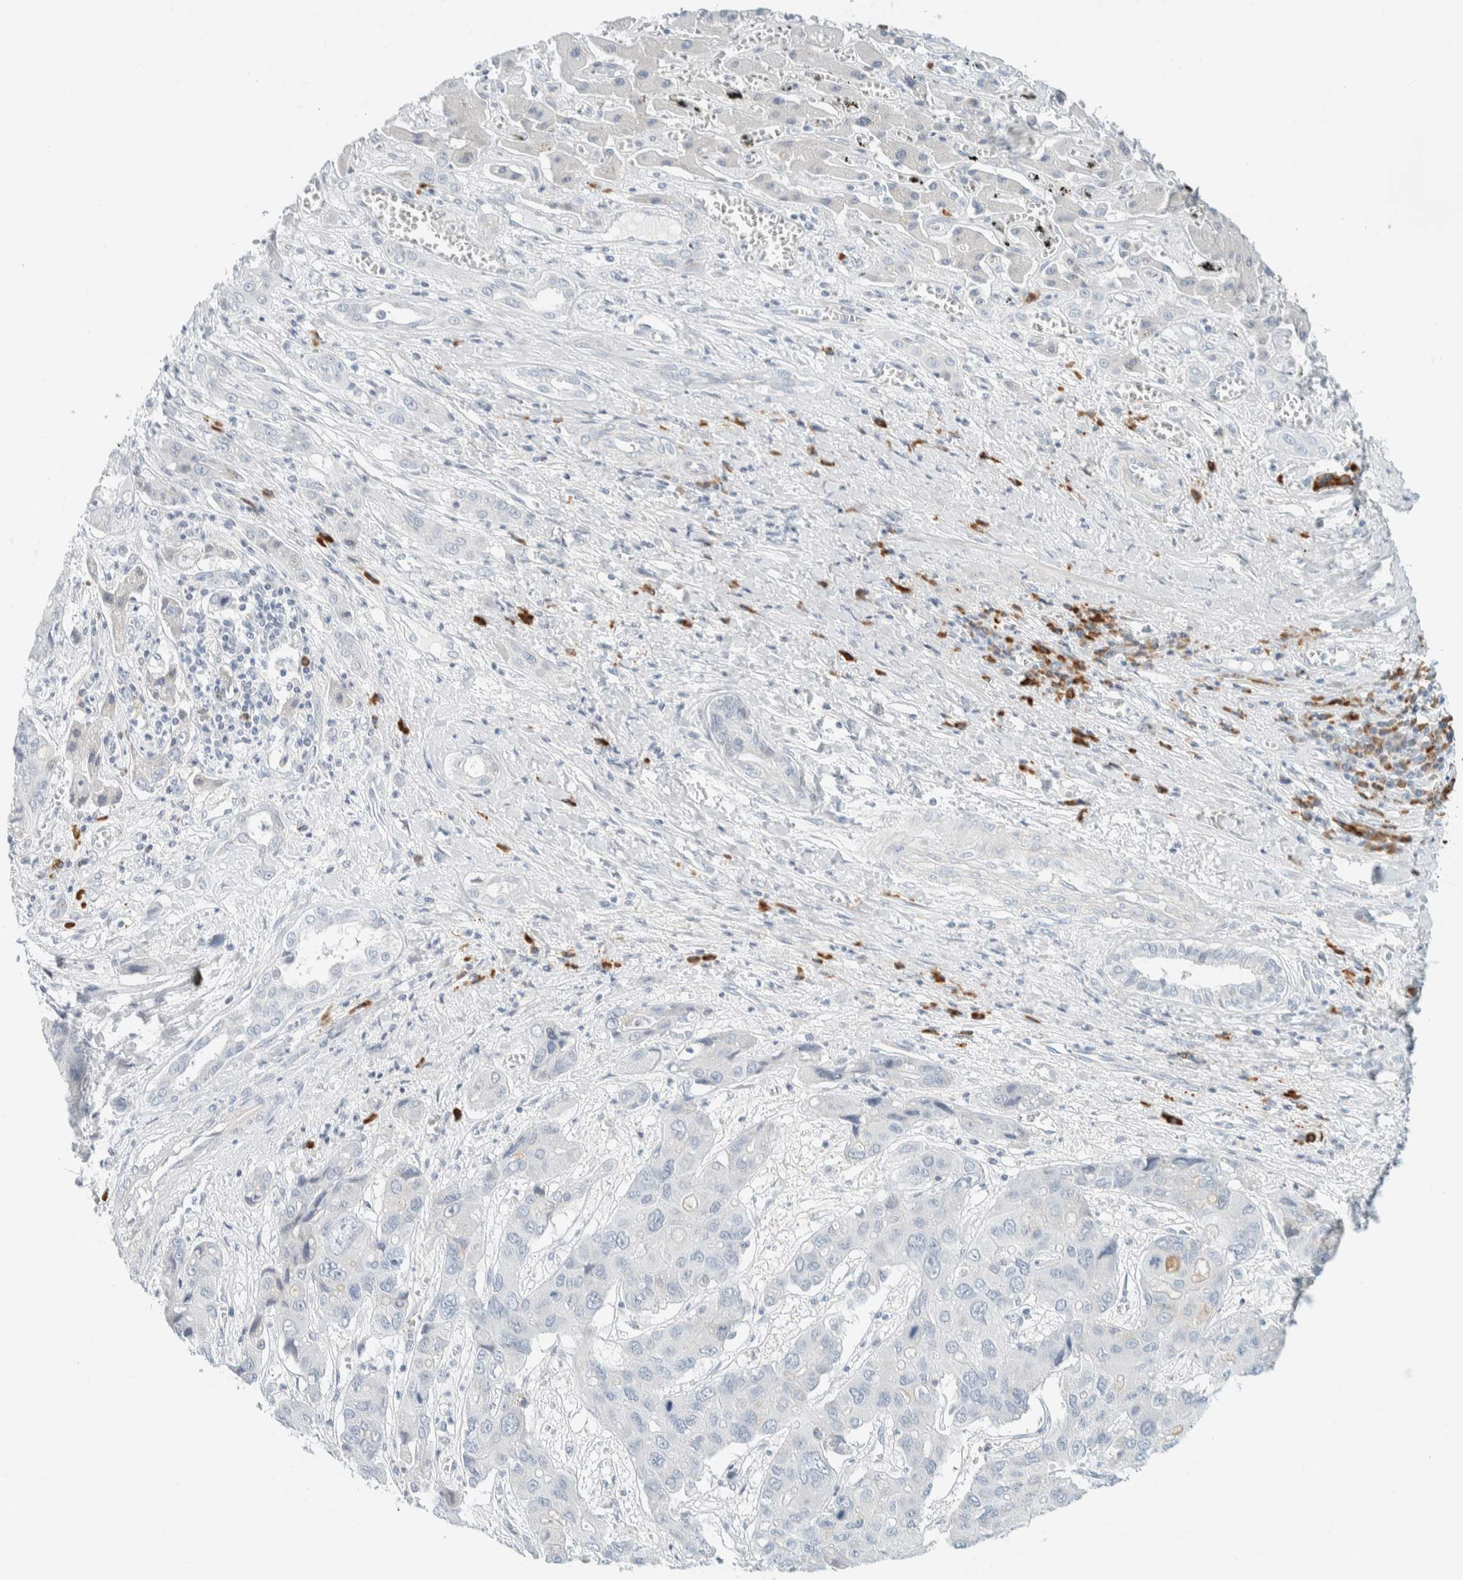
{"staining": {"intensity": "negative", "quantity": "none", "location": "none"}, "tissue": "liver cancer", "cell_type": "Tumor cells", "image_type": "cancer", "snomed": [{"axis": "morphology", "description": "Cholangiocarcinoma"}, {"axis": "topography", "description": "Liver"}], "caption": "Tumor cells show no significant protein staining in liver cancer (cholangiocarcinoma).", "gene": "ARHGAP27", "patient": {"sex": "male", "age": 67}}